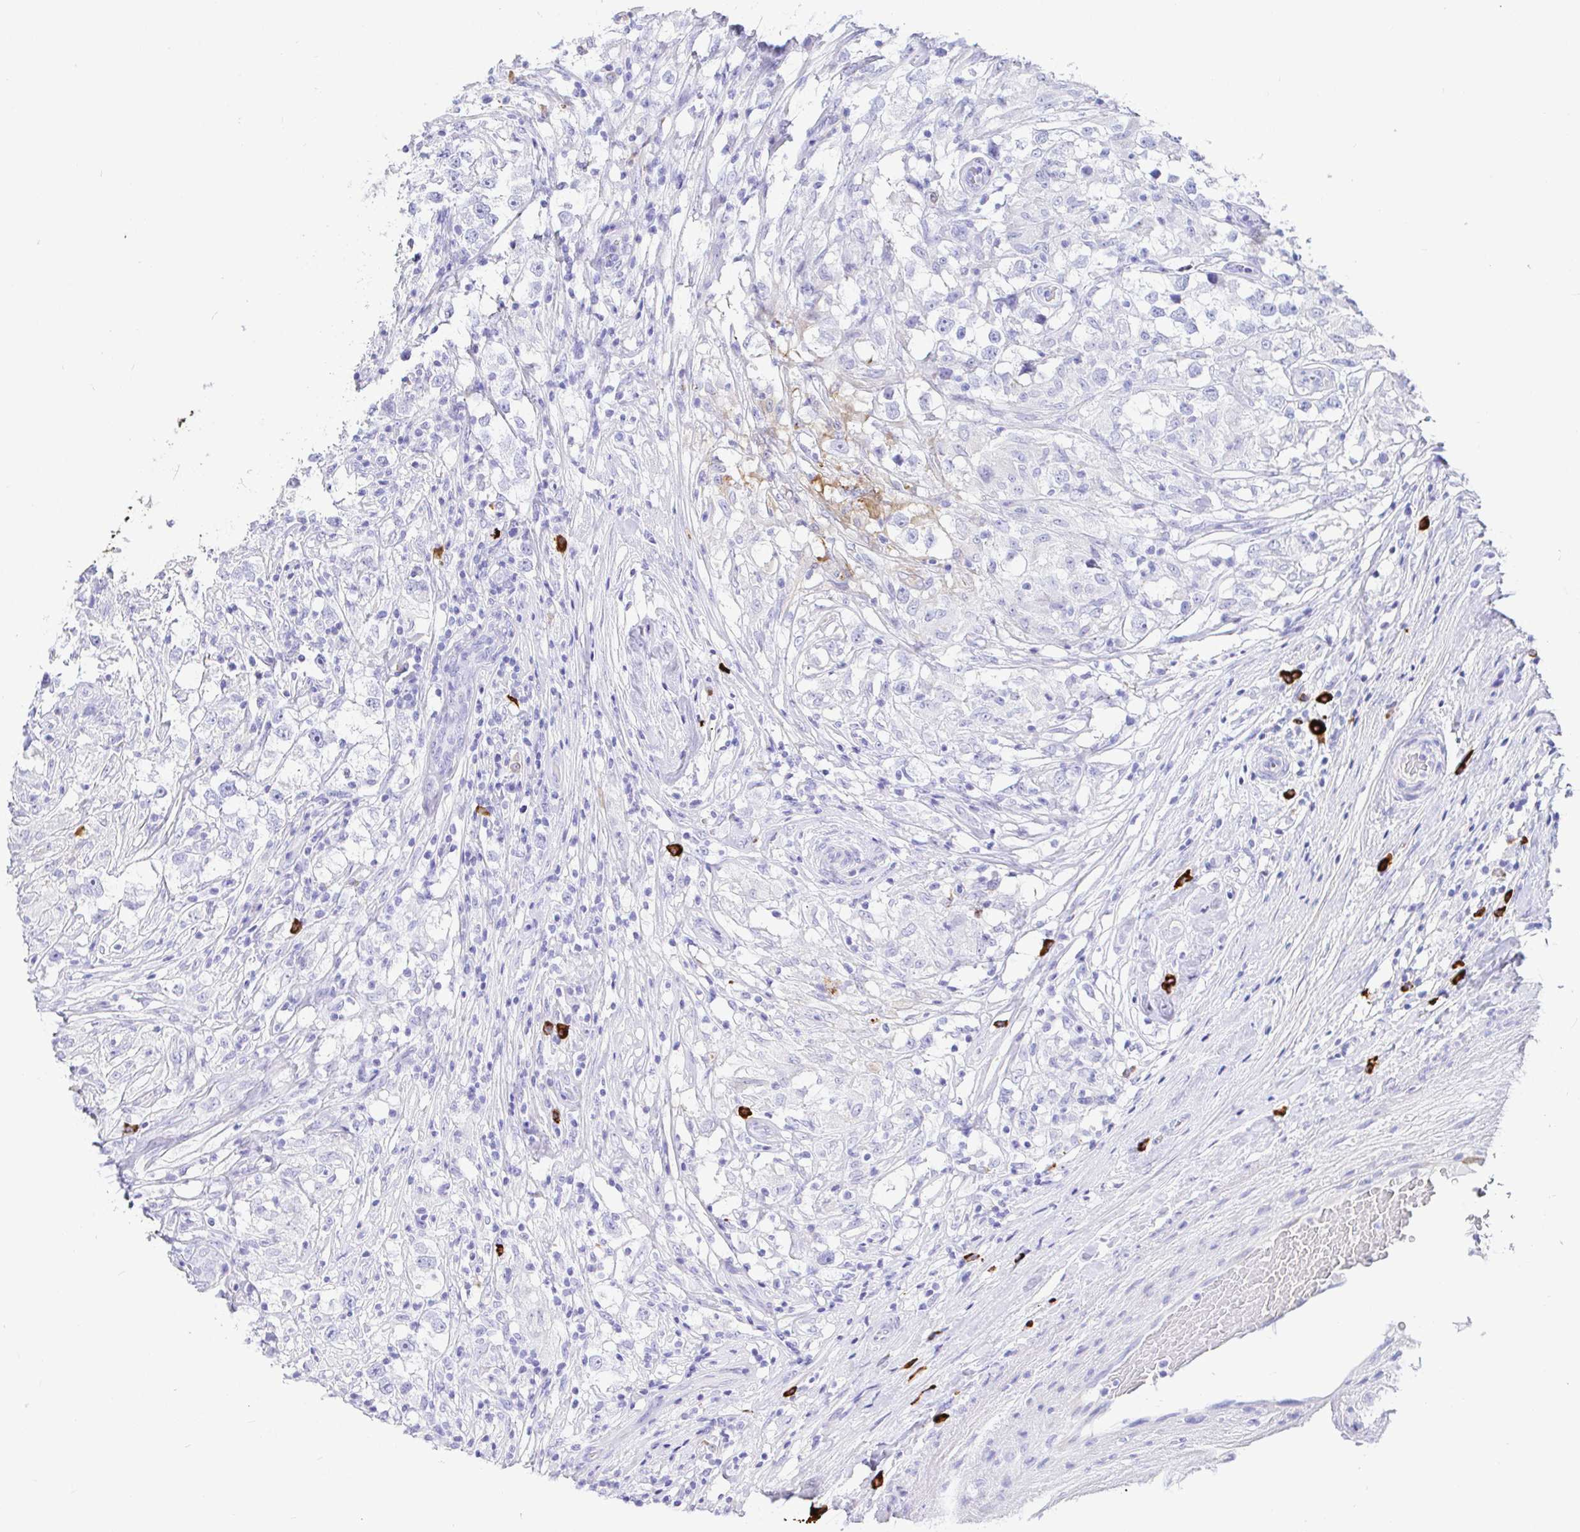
{"staining": {"intensity": "negative", "quantity": "none", "location": "none"}, "tissue": "testis cancer", "cell_type": "Tumor cells", "image_type": "cancer", "snomed": [{"axis": "morphology", "description": "Seminoma, NOS"}, {"axis": "topography", "description": "Testis"}], "caption": "Immunohistochemistry photomicrograph of neoplastic tissue: human testis seminoma stained with DAB displays no significant protein positivity in tumor cells. The staining is performed using DAB brown chromogen with nuclei counter-stained in using hematoxylin.", "gene": "CCDC62", "patient": {"sex": "male", "age": 46}}